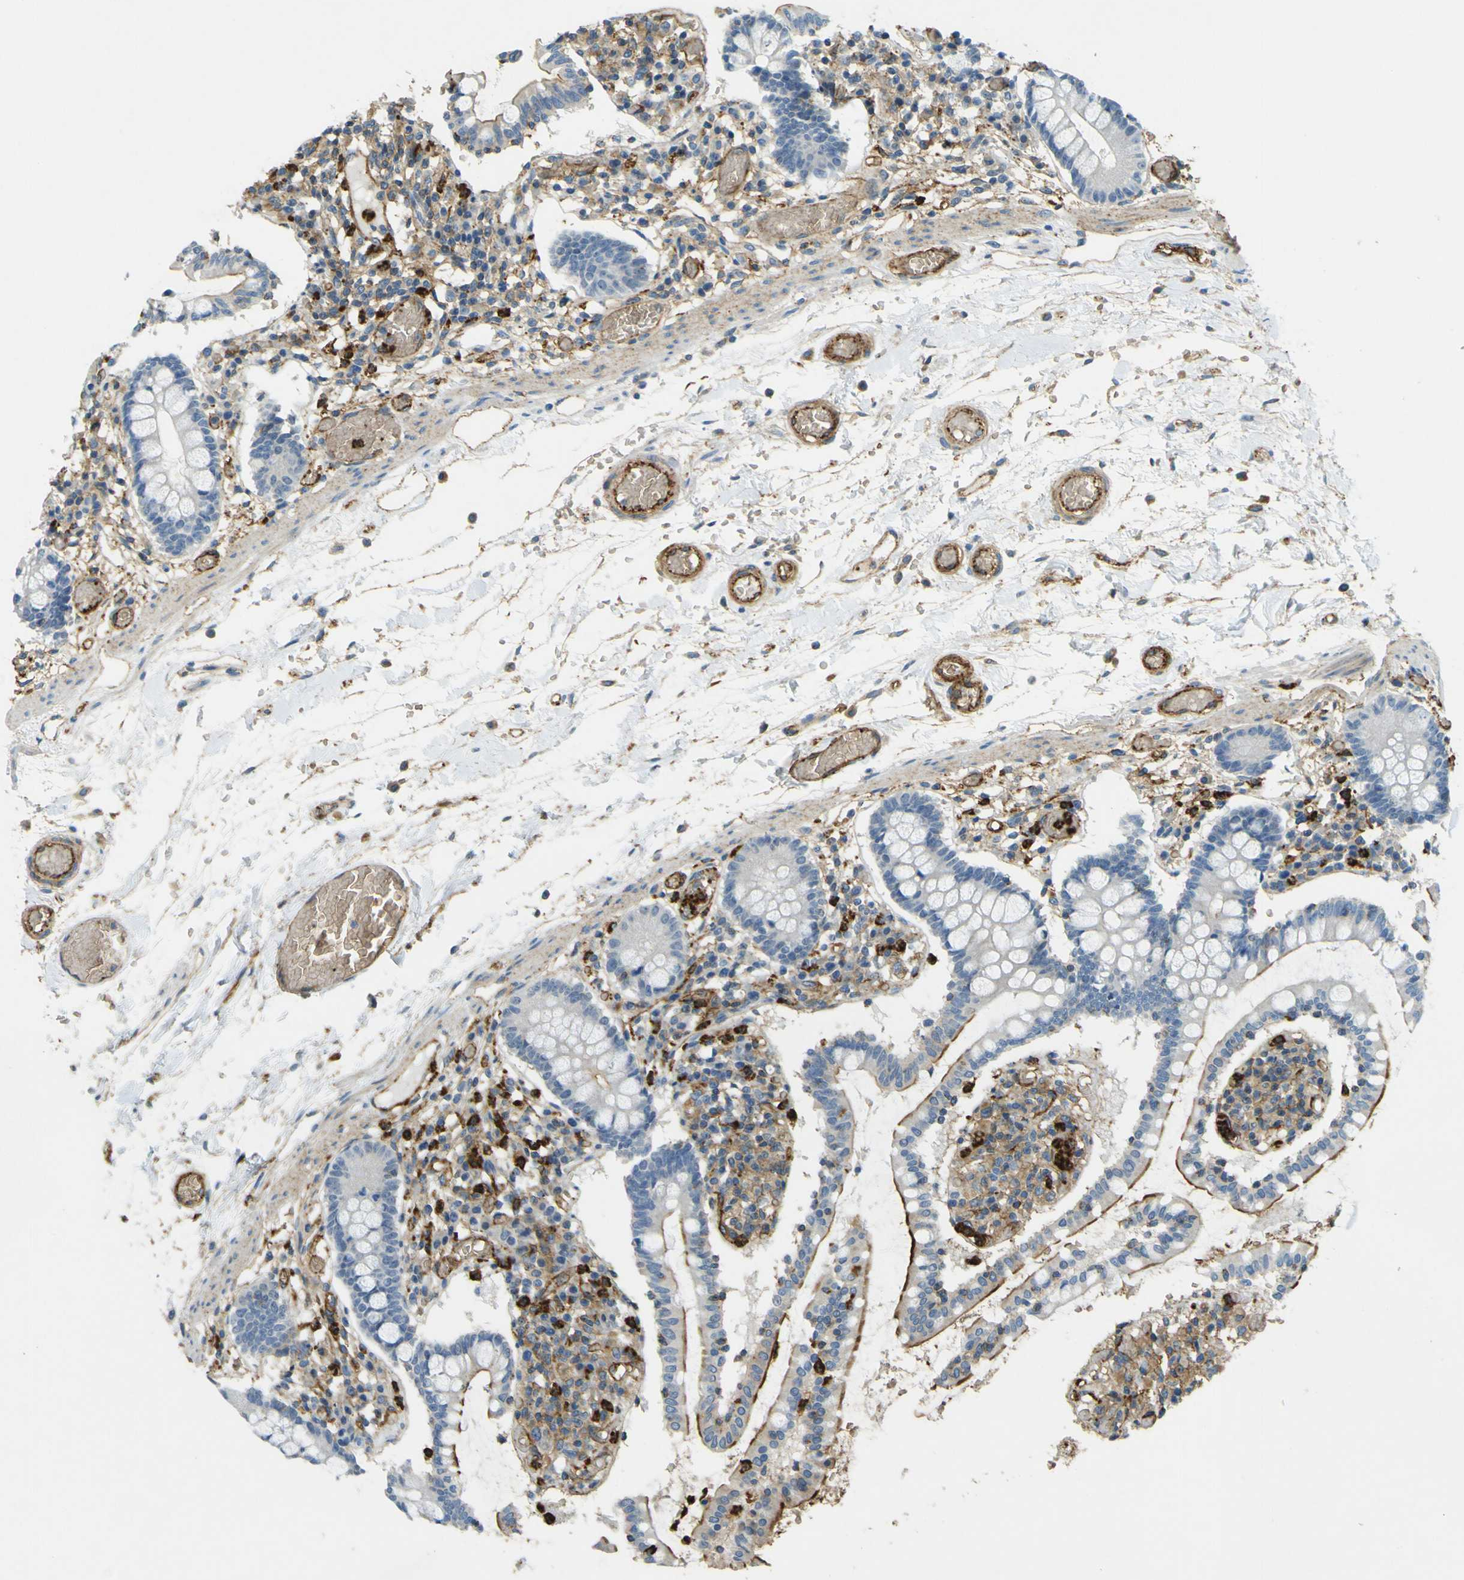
{"staining": {"intensity": "moderate", "quantity": "25%-75%", "location": "cytoplasmic/membranous"}, "tissue": "small intestine", "cell_type": "Glandular cells", "image_type": "normal", "snomed": [{"axis": "morphology", "description": "Normal tissue, NOS"}, {"axis": "topography", "description": "Small intestine"}], "caption": "IHC (DAB (3,3'-diaminobenzidine)) staining of benign human small intestine shows moderate cytoplasmic/membranous protein expression in approximately 25%-75% of glandular cells.", "gene": "PLXDC1", "patient": {"sex": "female", "age": 61}}